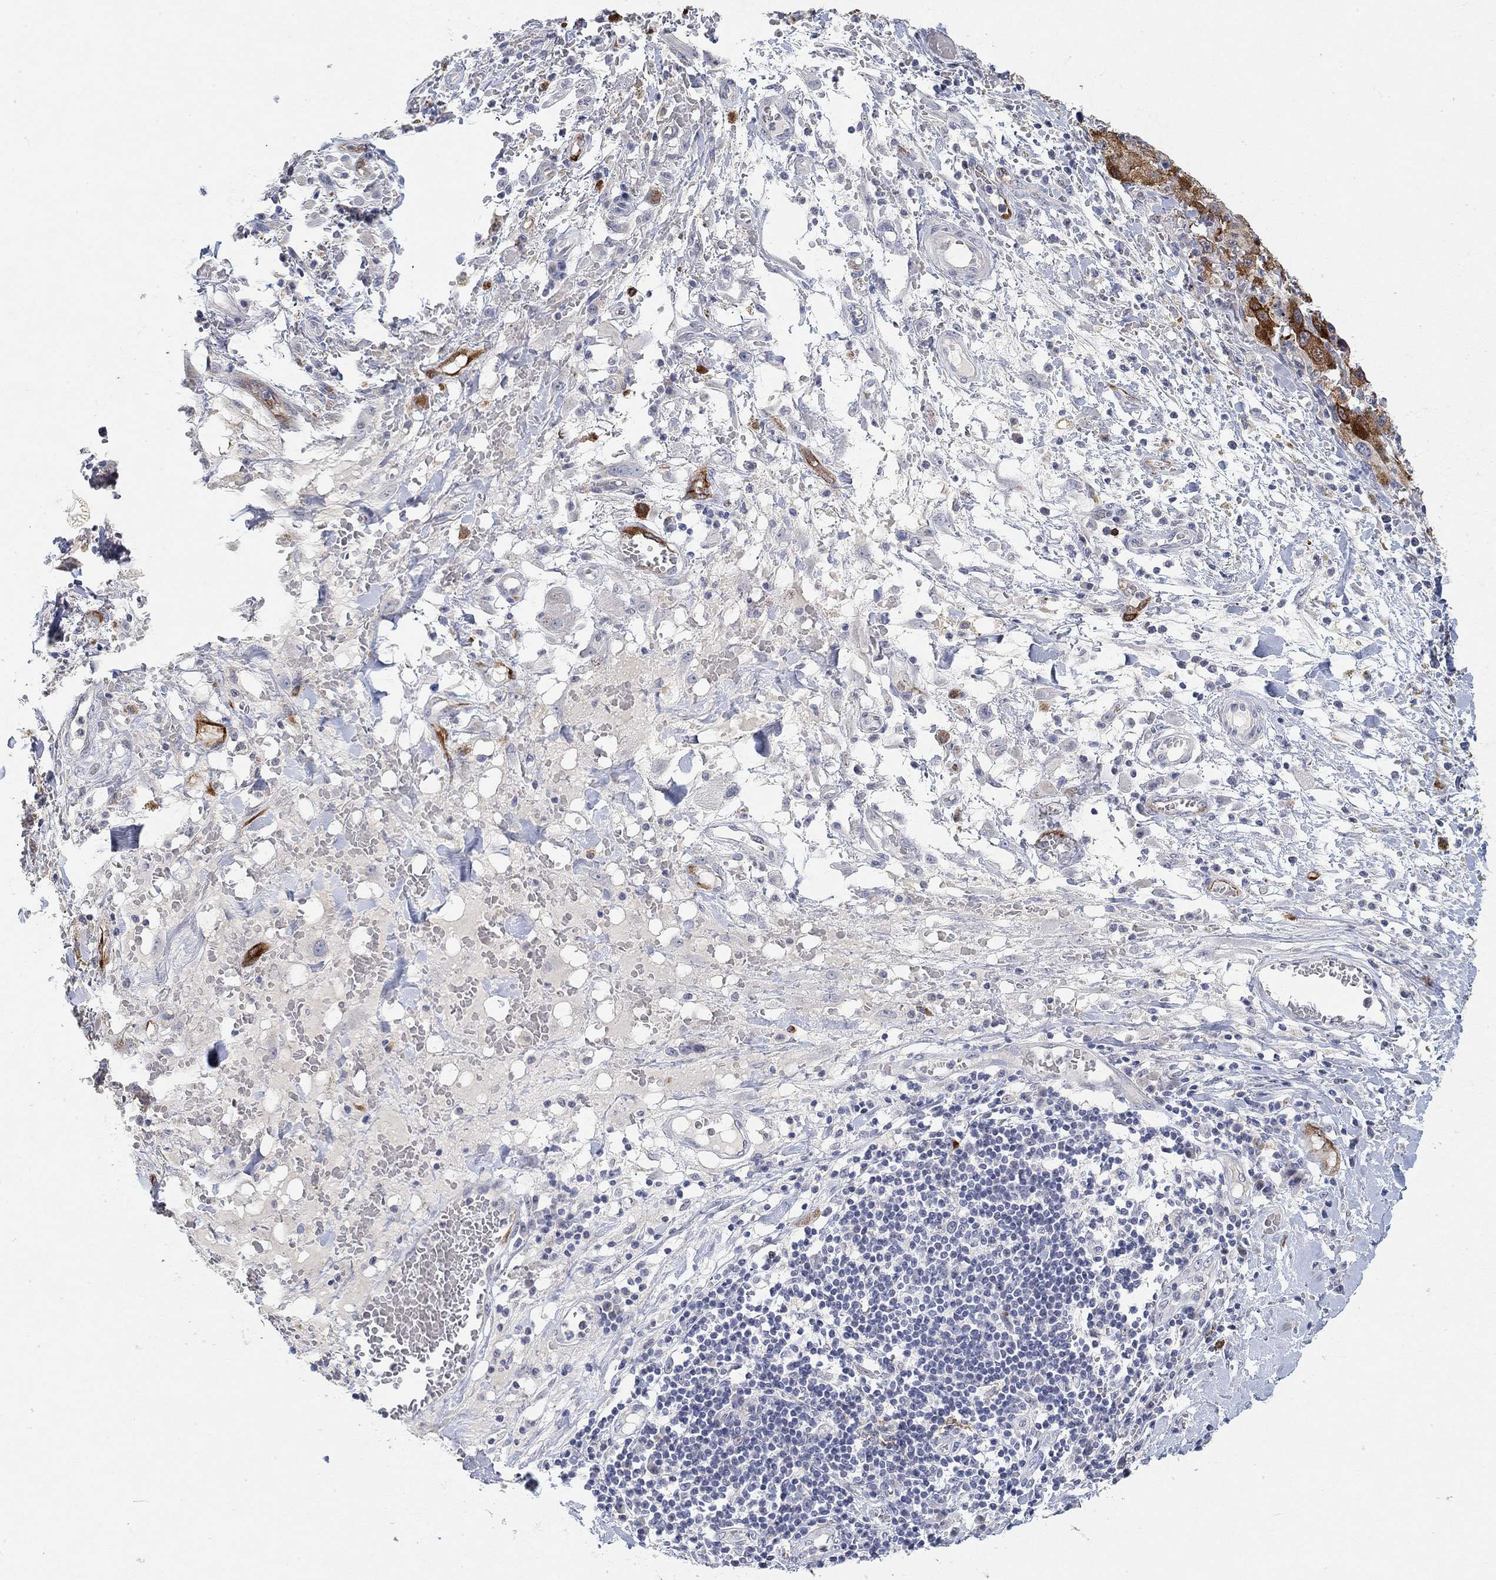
{"staining": {"intensity": "negative", "quantity": "none", "location": "none"}, "tissue": "melanoma", "cell_type": "Tumor cells", "image_type": "cancer", "snomed": [{"axis": "morphology", "description": "Malignant melanoma, NOS"}, {"axis": "topography", "description": "Skin"}], "caption": "The image demonstrates no significant expression in tumor cells of melanoma. (Immunohistochemistry, brightfield microscopy, high magnification).", "gene": "VAT1L", "patient": {"sex": "female", "age": 91}}